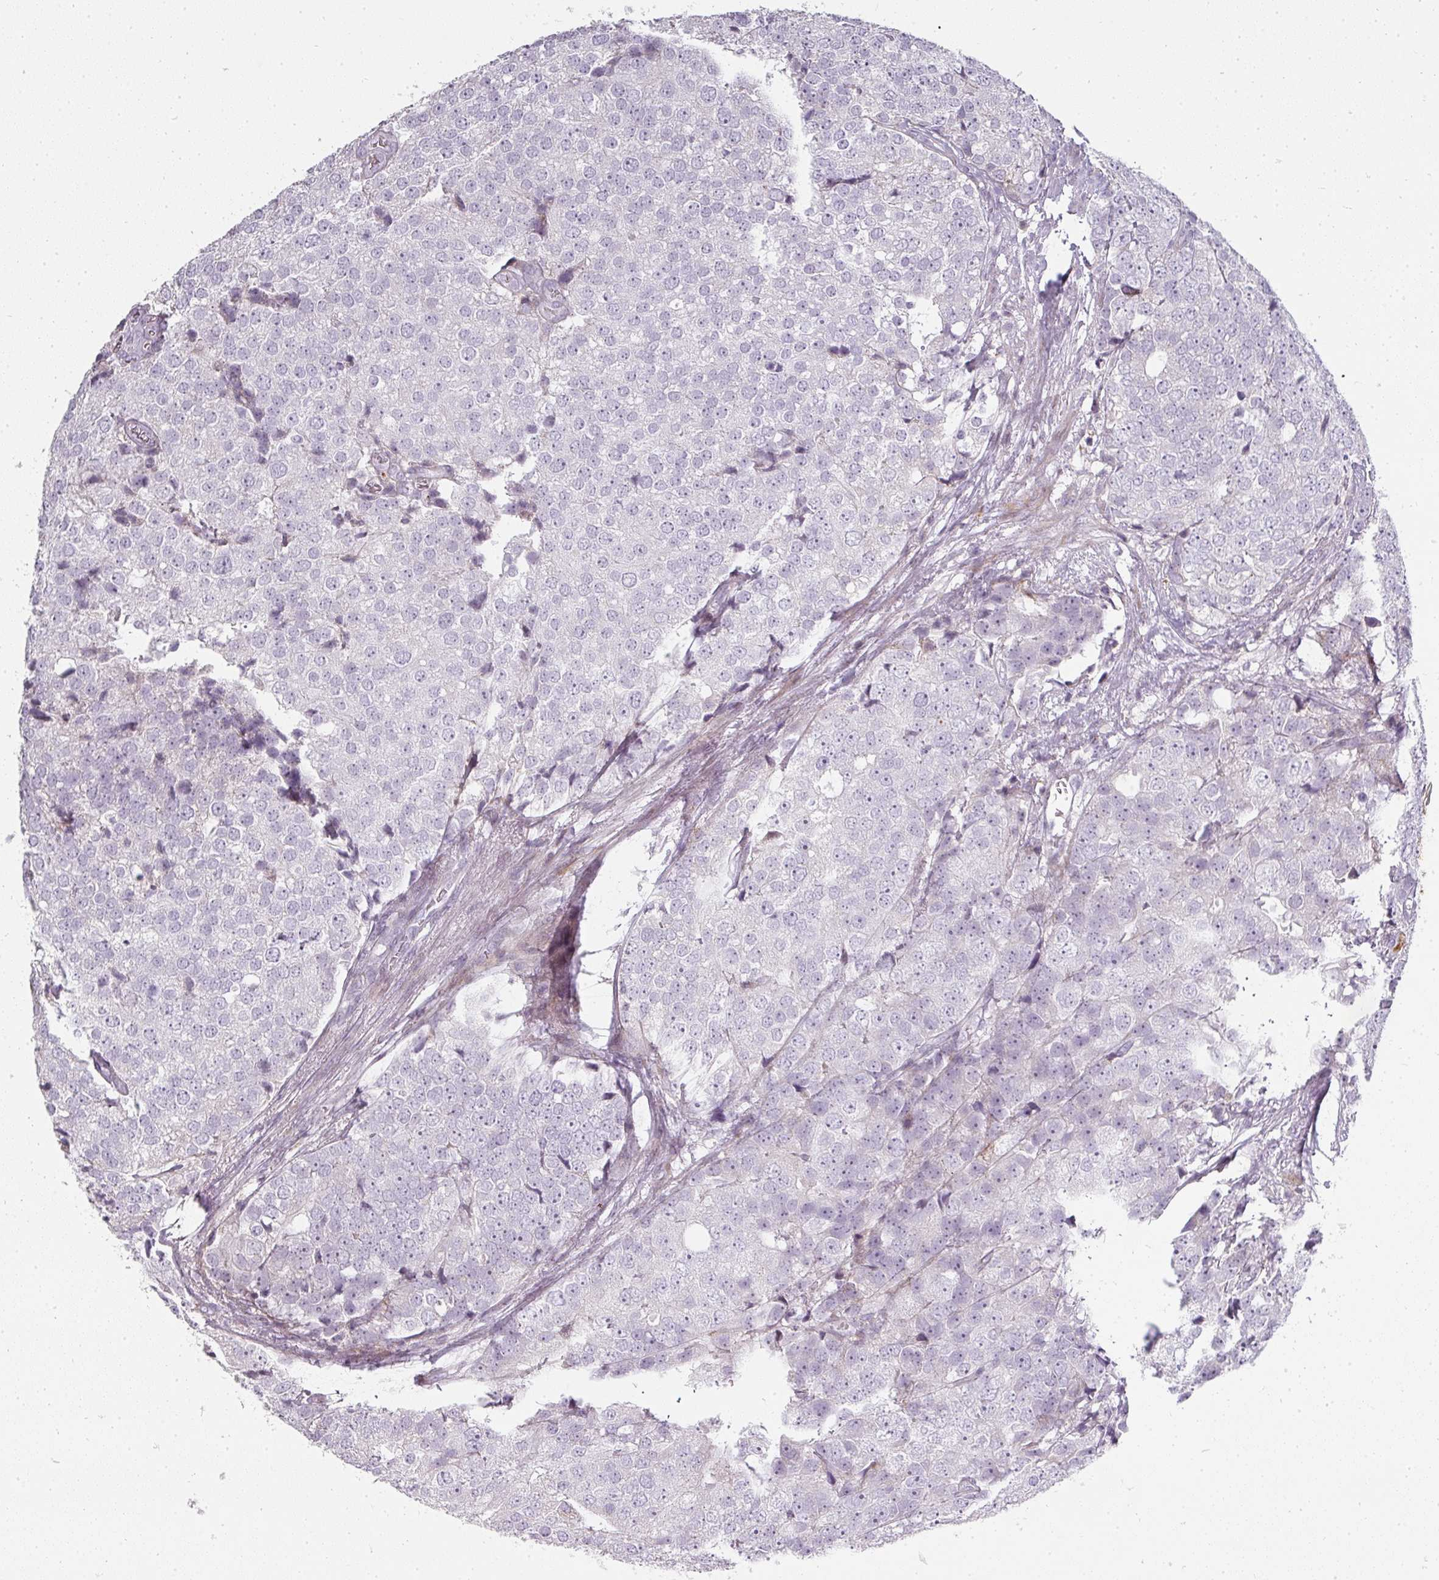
{"staining": {"intensity": "negative", "quantity": "none", "location": "none"}, "tissue": "prostate cancer", "cell_type": "Tumor cells", "image_type": "cancer", "snomed": [{"axis": "morphology", "description": "Adenocarcinoma, High grade"}, {"axis": "topography", "description": "Prostate"}], "caption": "The image demonstrates no staining of tumor cells in prostate cancer (adenocarcinoma (high-grade)).", "gene": "BIK", "patient": {"sex": "male", "age": 49}}